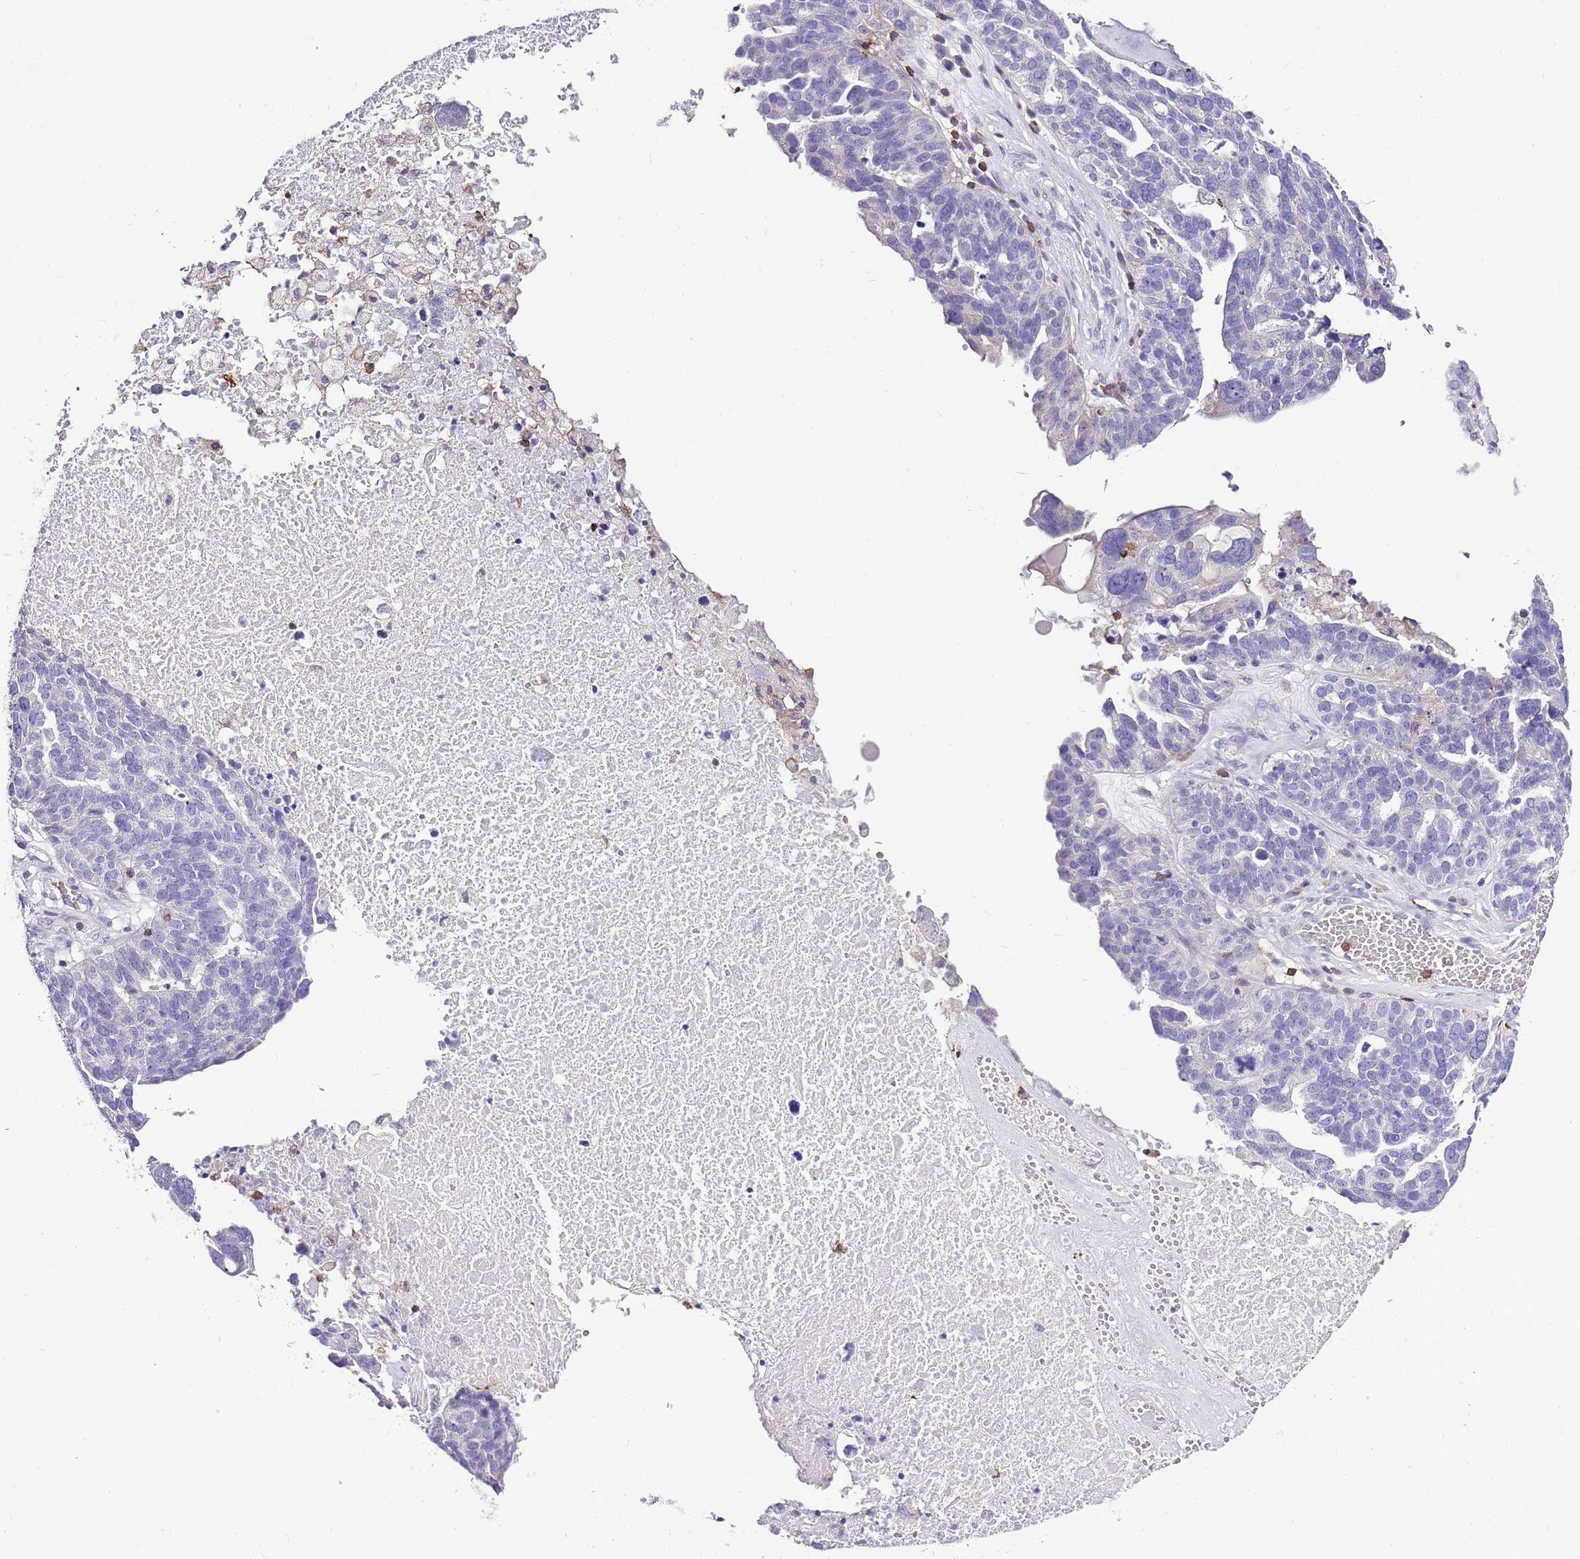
{"staining": {"intensity": "negative", "quantity": "none", "location": "none"}, "tissue": "ovarian cancer", "cell_type": "Tumor cells", "image_type": "cancer", "snomed": [{"axis": "morphology", "description": "Cystadenocarcinoma, serous, NOS"}, {"axis": "topography", "description": "Ovary"}], "caption": "IHC of human ovarian serous cystadenocarcinoma displays no expression in tumor cells.", "gene": "ZSWIM1", "patient": {"sex": "female", "age": 59}}